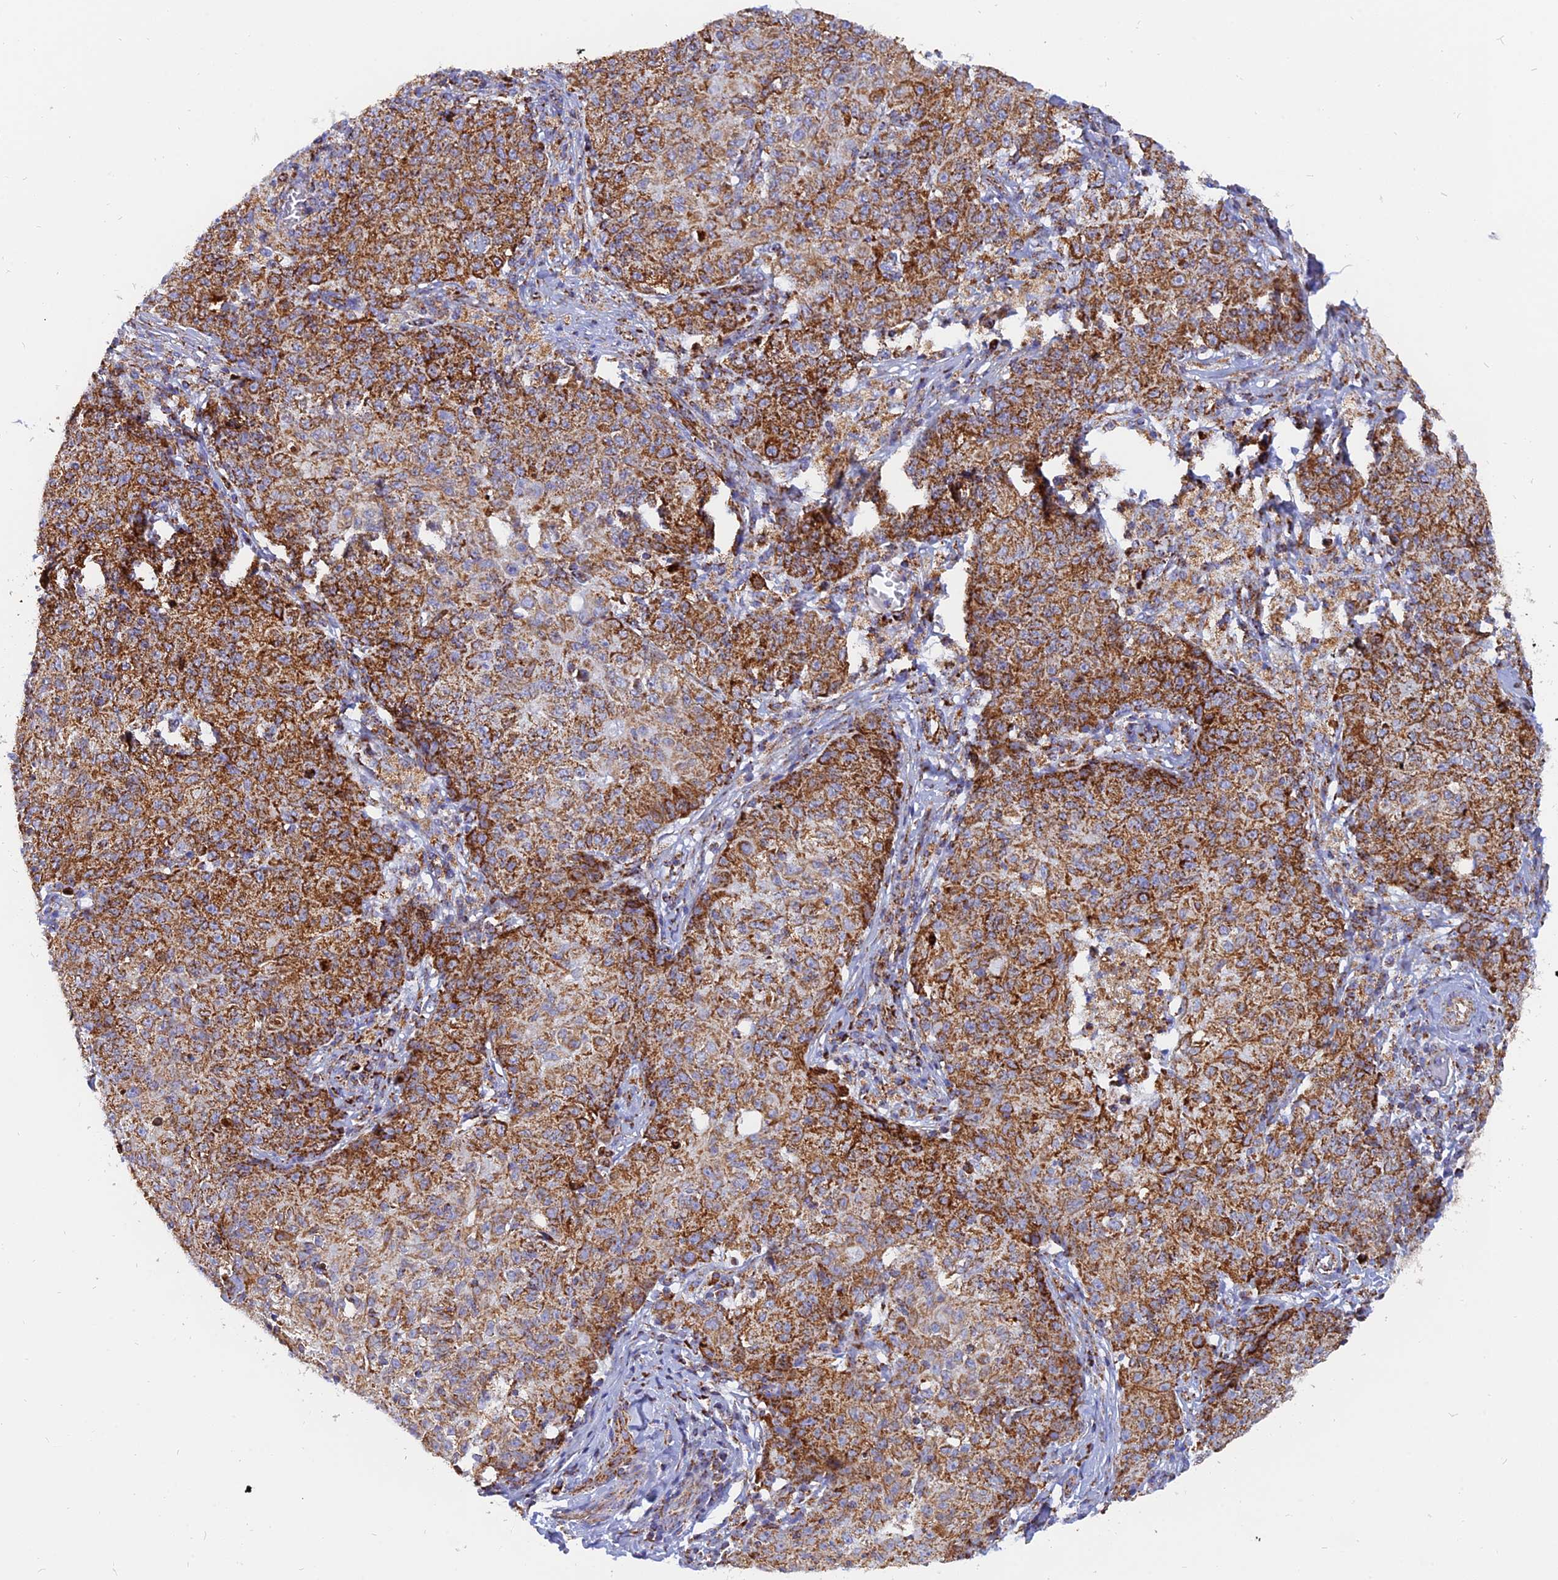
{"staining": {"intensity": "moderate", "quantity": ">75%", "location": "cytoplasmic/membranous"}, "tissue": "ovarian cancer", "cell_type": "Tumor cells", "image_type": "cancer", "snomed": [{"axis": "morphology", "description": "Carcinoma, endometroid"}, {"axis": "topography", "description": "Ovary"}], "caption": "Moderate cytoplasmic/membranous positivity for a protein is present in approximately >75% of tumor cells of ovarian endometroid carcinoma using immunohistochemistry.", "gene": "NDUFB6", "patient": {"sex": "female", "age": 42}}